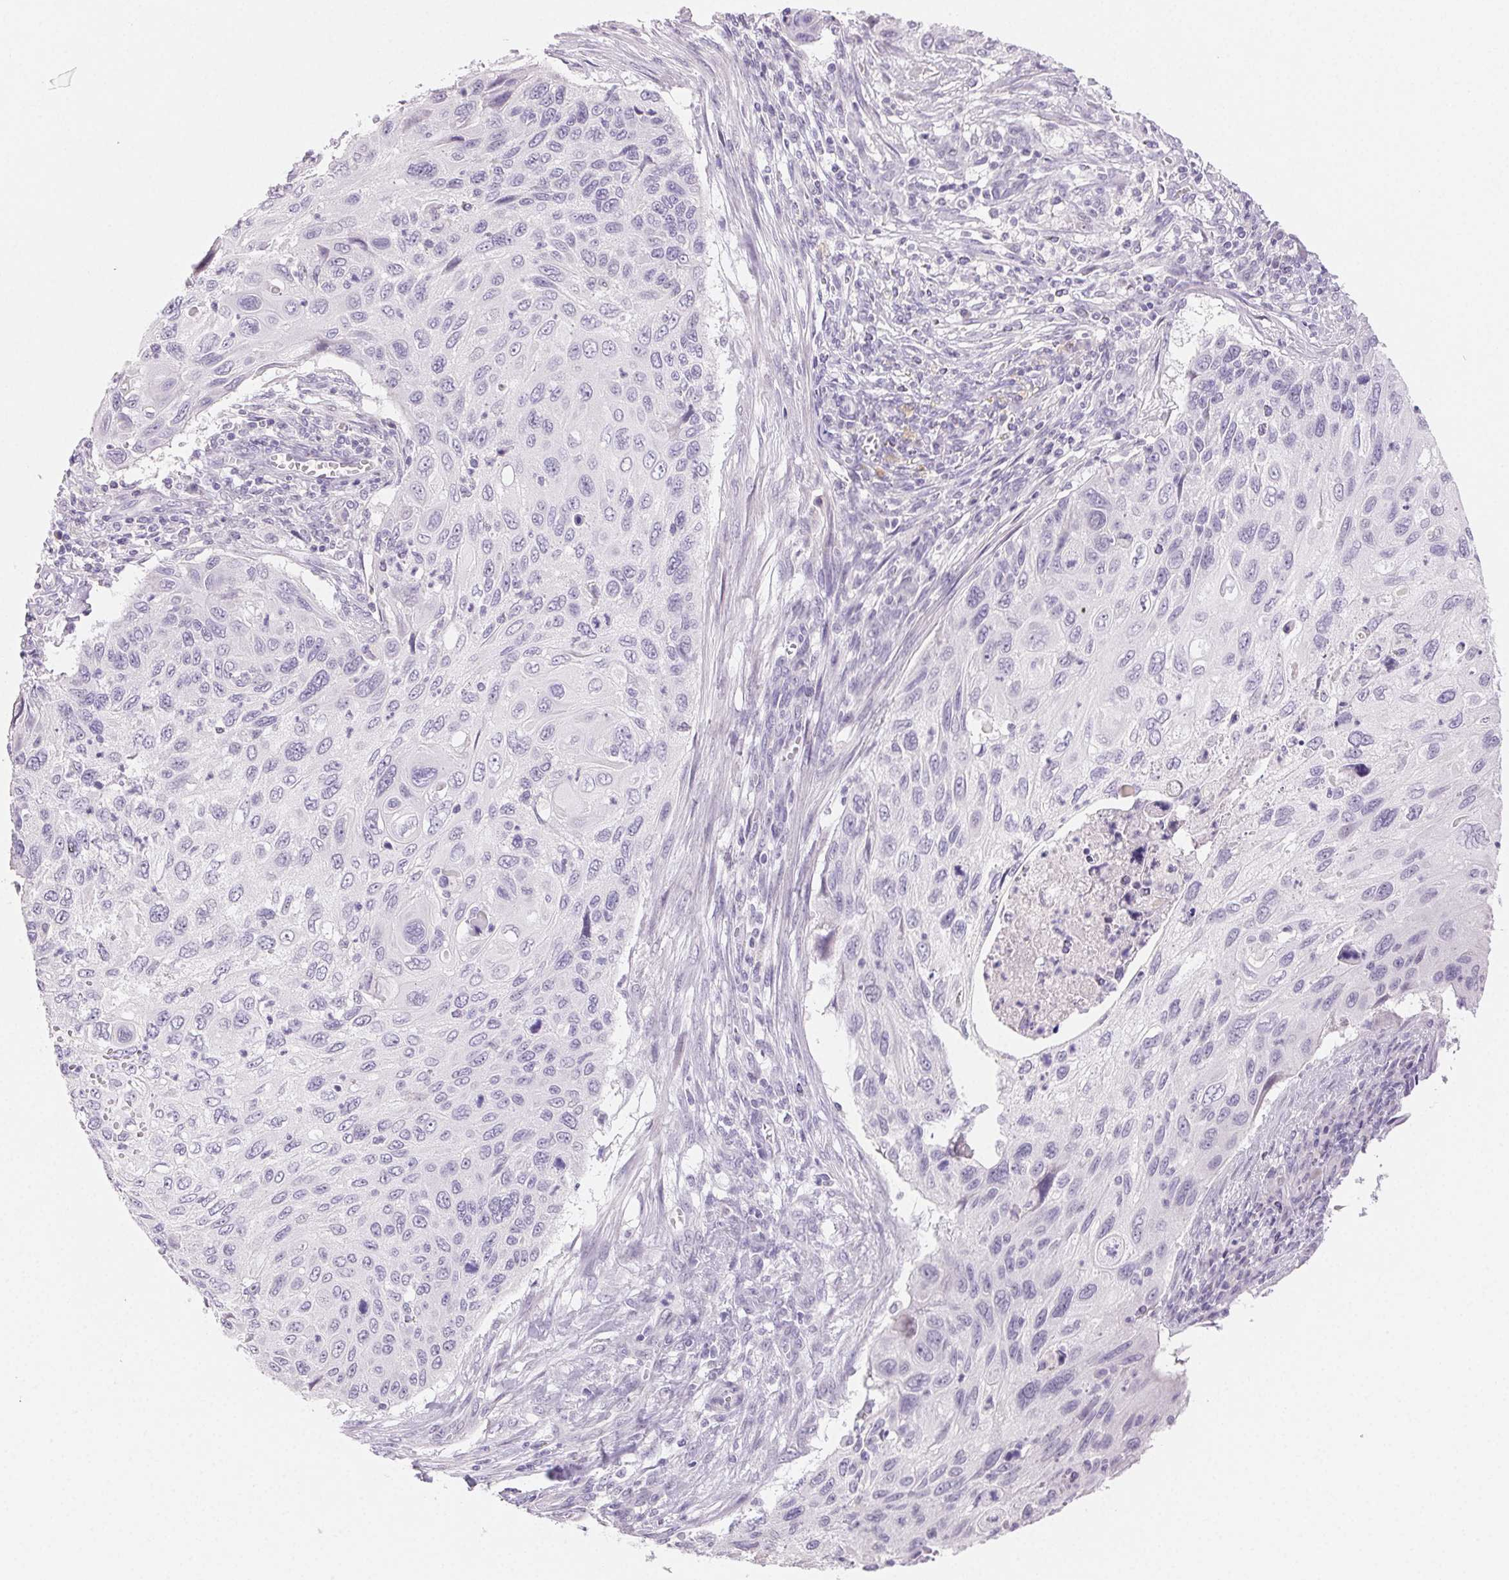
{"staining": {"intensity": "negative", "quantity": "none", "location": "none"}, "tissue": "cervical cancer", "cell_type": "Tumor cells", "image_type": "cancer", "snomed": [{"axis": "morphology", "description": "Squamous cell carcinoma, NOS"}, {"axis": "topography", "description": "Cervix"}], "caption": "Squamous cell carcinoma (cervical) stained for a protein using immunohistochemistry (IHC) demonstrates no staining tumor cells.", "gene": "BPIFB2", "patient": {"sex": "female", "age": 70}}